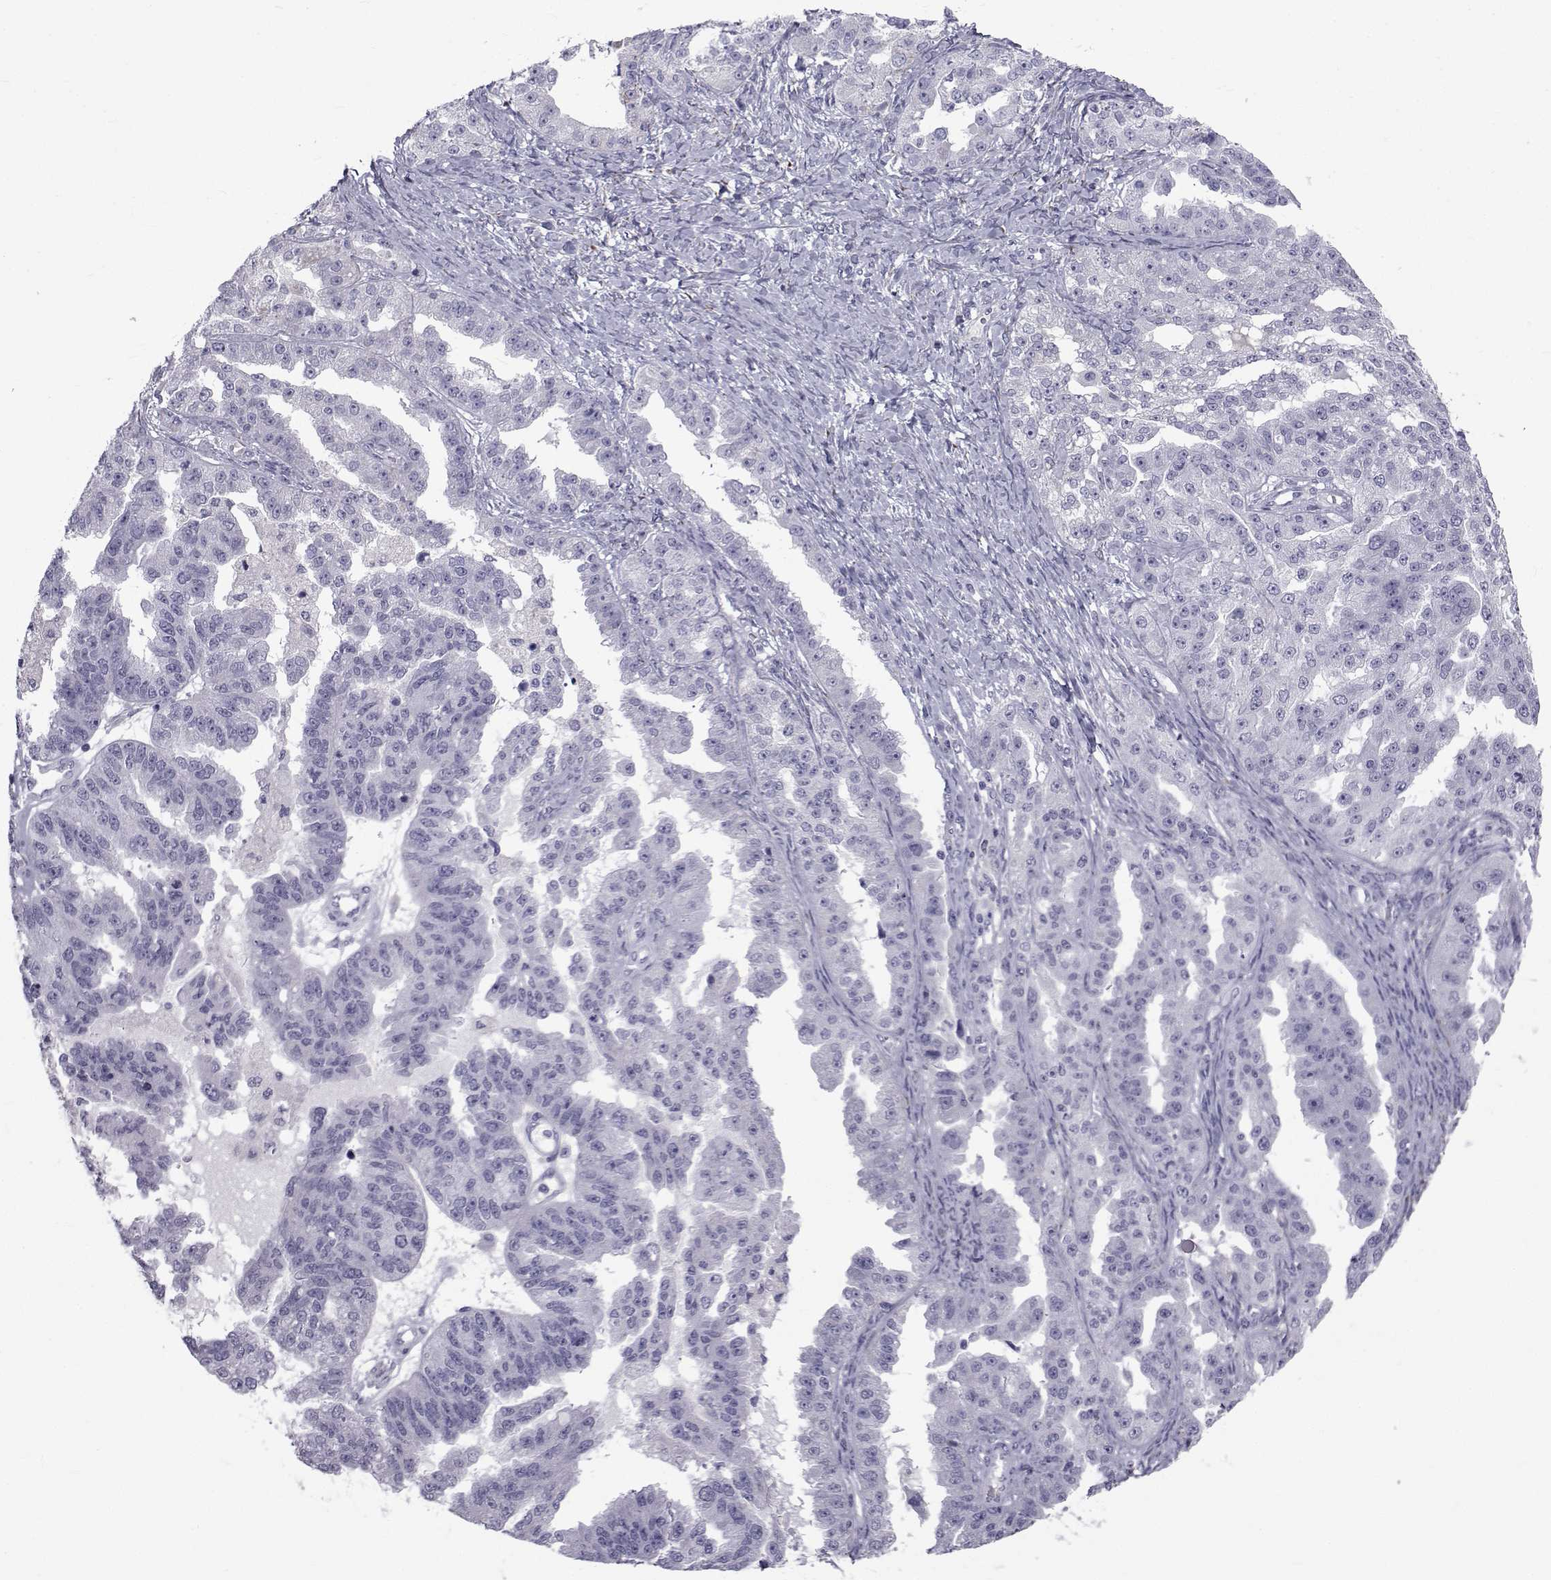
{"staining": {"intensity": "negative", "quantity": "none", "location": "none"}, "tissue": "ovarian cancer", "cell_type": "Tumor cells", "image_type": "cancer", "snomed": [{"axis": "morphology", "description": "Cystadenocarcinoma, serous, NOS"}, {"axis": "topography", "description": "Ovary"}], "caption": "The image demonstrates no significant positivity in tumor cells of serous cystadenocarcinoma (ovarian). The staining is performed using DAB (3,3'-diaminobenzidine) brown chromogen with nuclei counter-stained in using hematoxylin.", "gene": "FDXR", "patient": {"sex": "female", "age": 58}}